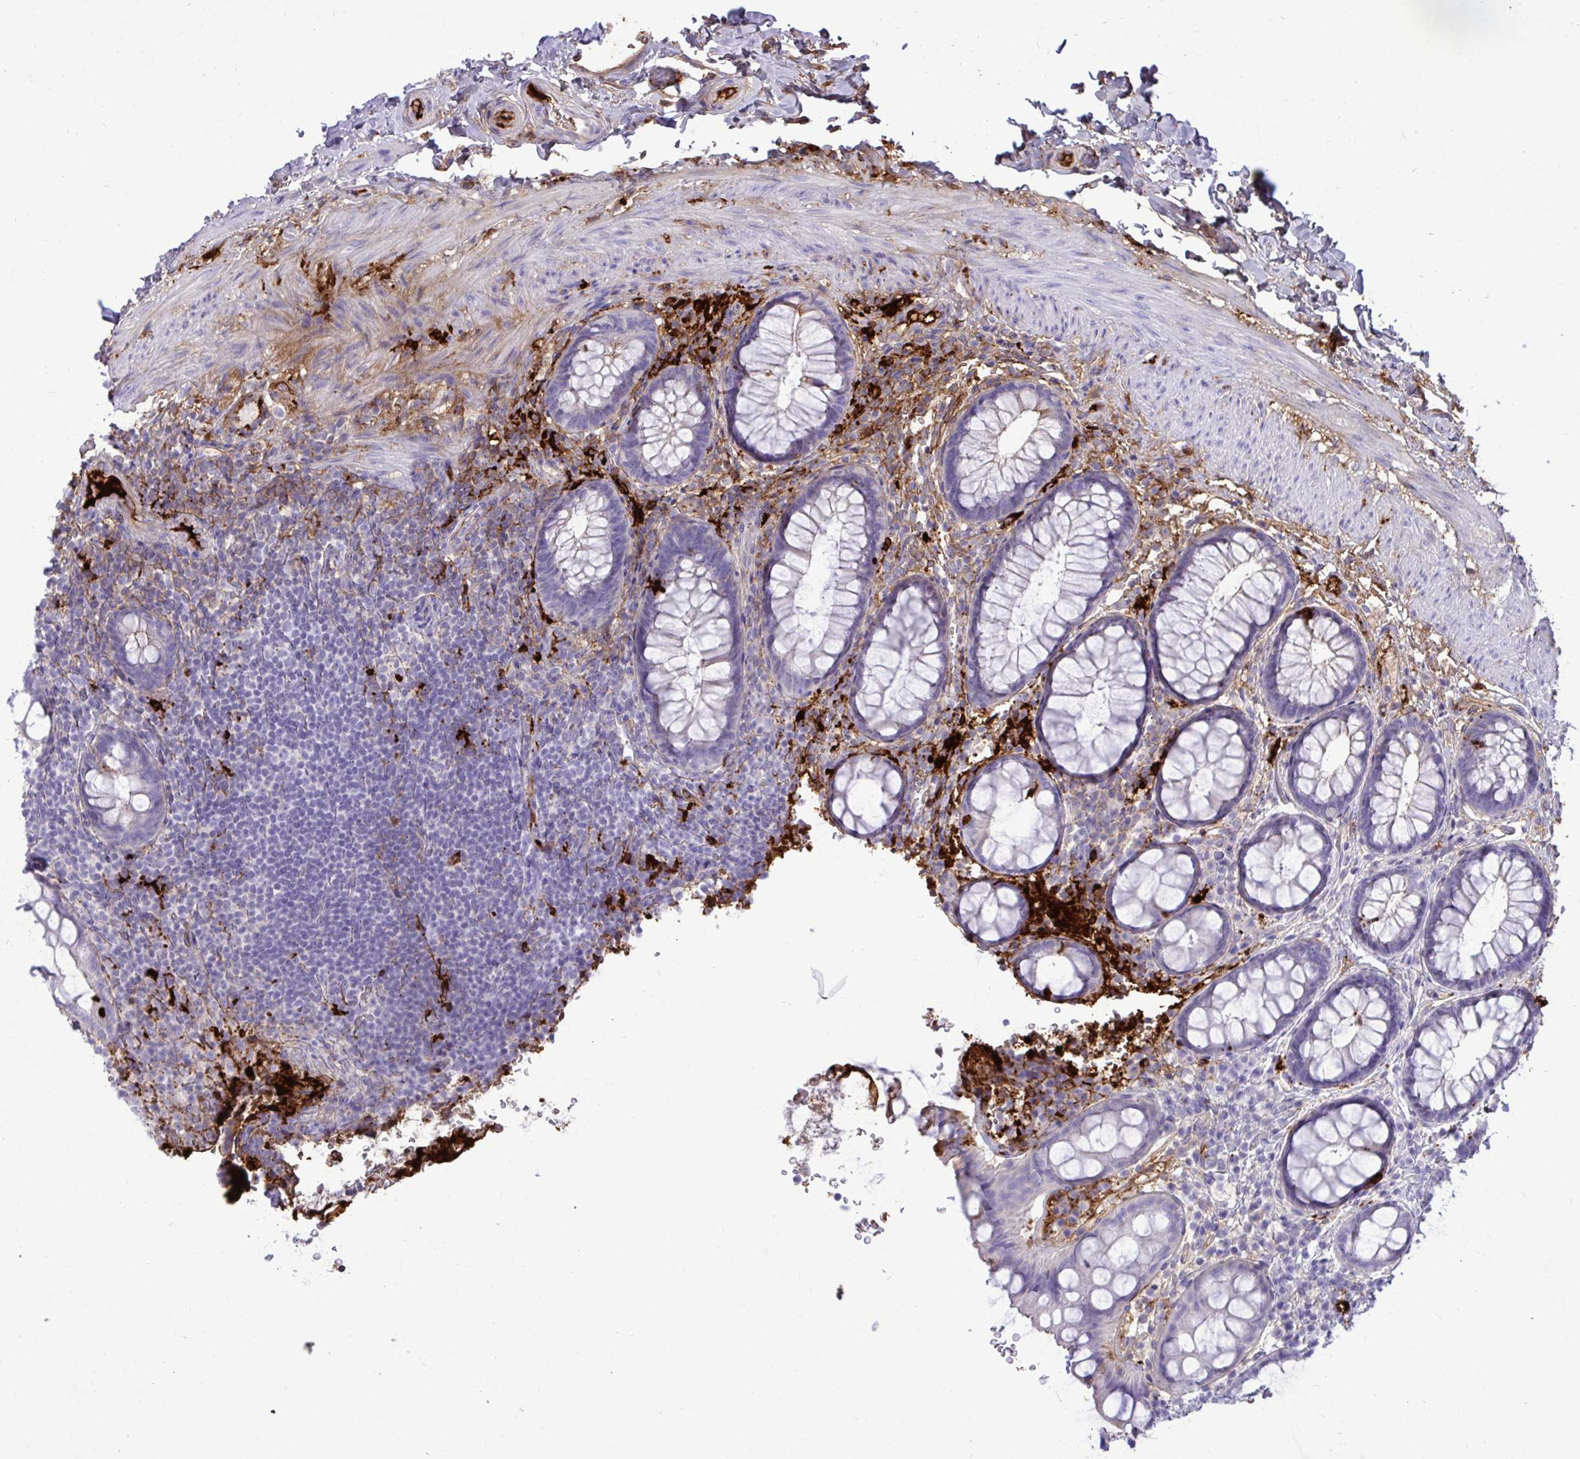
{"staining": {"intensity": "strong", "quantity": "<25%", "location": "cytoplasmic/membranous"}, "tissue": "rectum", "cell_type": "Glandular cells", "image_type": "normal", "snomed": [{"axis": "morphology", "description": "Normal tissue, NOS"}, {"axis": "topography", "description": "Rectum"}, {"axis": "topography", "description": "Peripheral nerve tissue"}], "caption": "A medium amount of strong cytoplasmic/membranous expression is identified in approximately <25% of glandular cells in benign rectum. (DAB IHC with brightfield microscopy, high magnification).", "gene": "F2", "patient": {"sex": "female", "age": 69}}